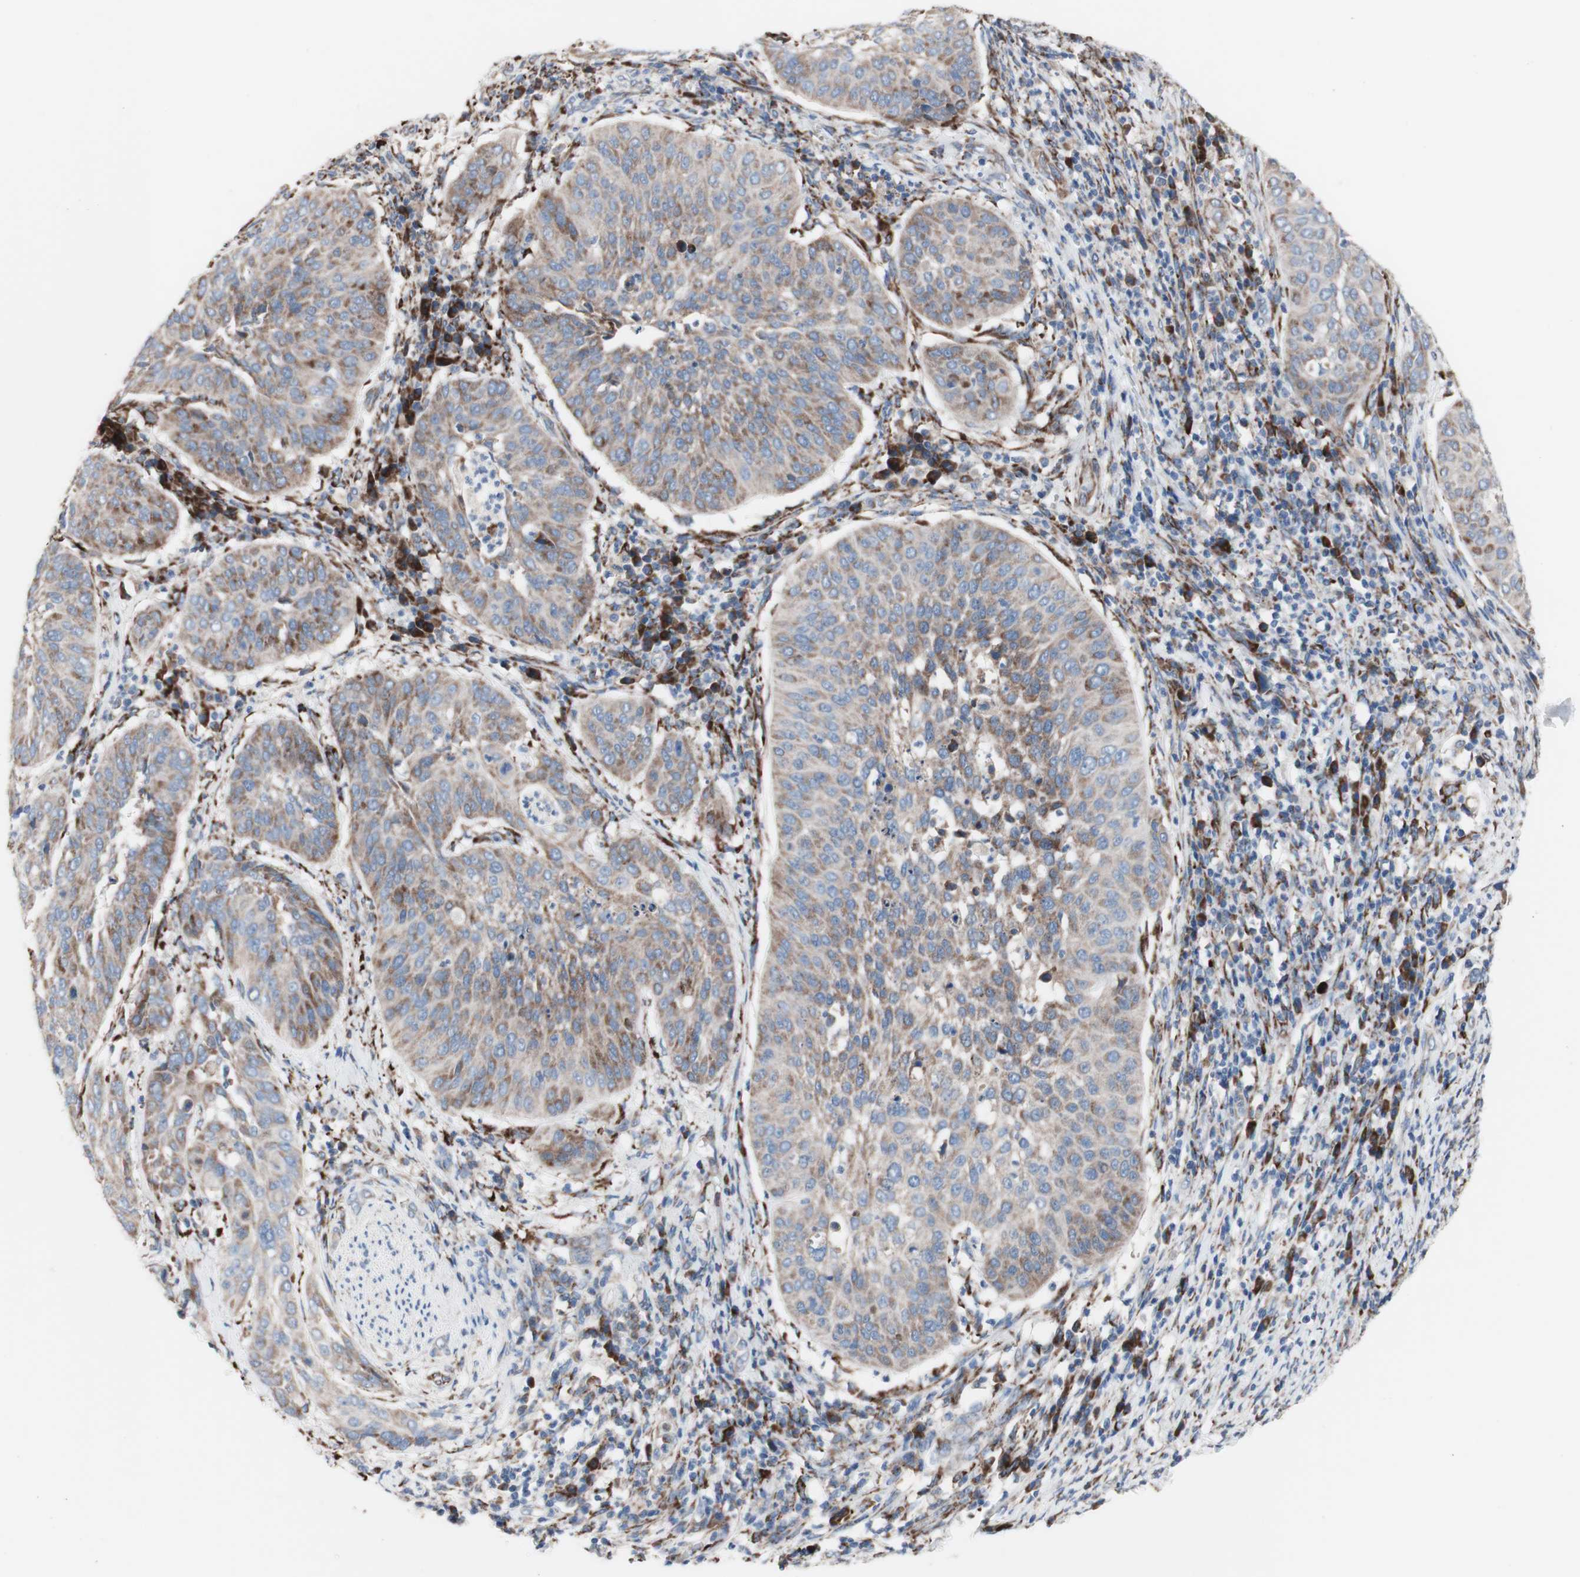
{"staining": {"intensity": "moderate", "quantity": "25%-75%", "location": "cytoplasmic/membranous"}, "tissue": "cervical cancer", "cell_type": "Tumor cells", "image_type": "cancer", "snomed": [{"axis": "morphology", "description": "Normal tissue, NOS"}, {"axis": "morphology", "description": "Squamous cell carcinoma, NOS"}, {"axis": "topography", "description": "Cervix"}], "caption": "The immunohistochemical stain labels moderate cytoplasmic/membranous staining in tumor cells of cervical cancer (squamous cell carcinoma) tissue. (Stains: DAB (3,3'-diaminobenzidine) in brown, nuclei in blue, Microscopy: brightfield microscopy at high magnification).", "gene": "AGPAT5", "patient": {"sex": "female", "age": 39}}